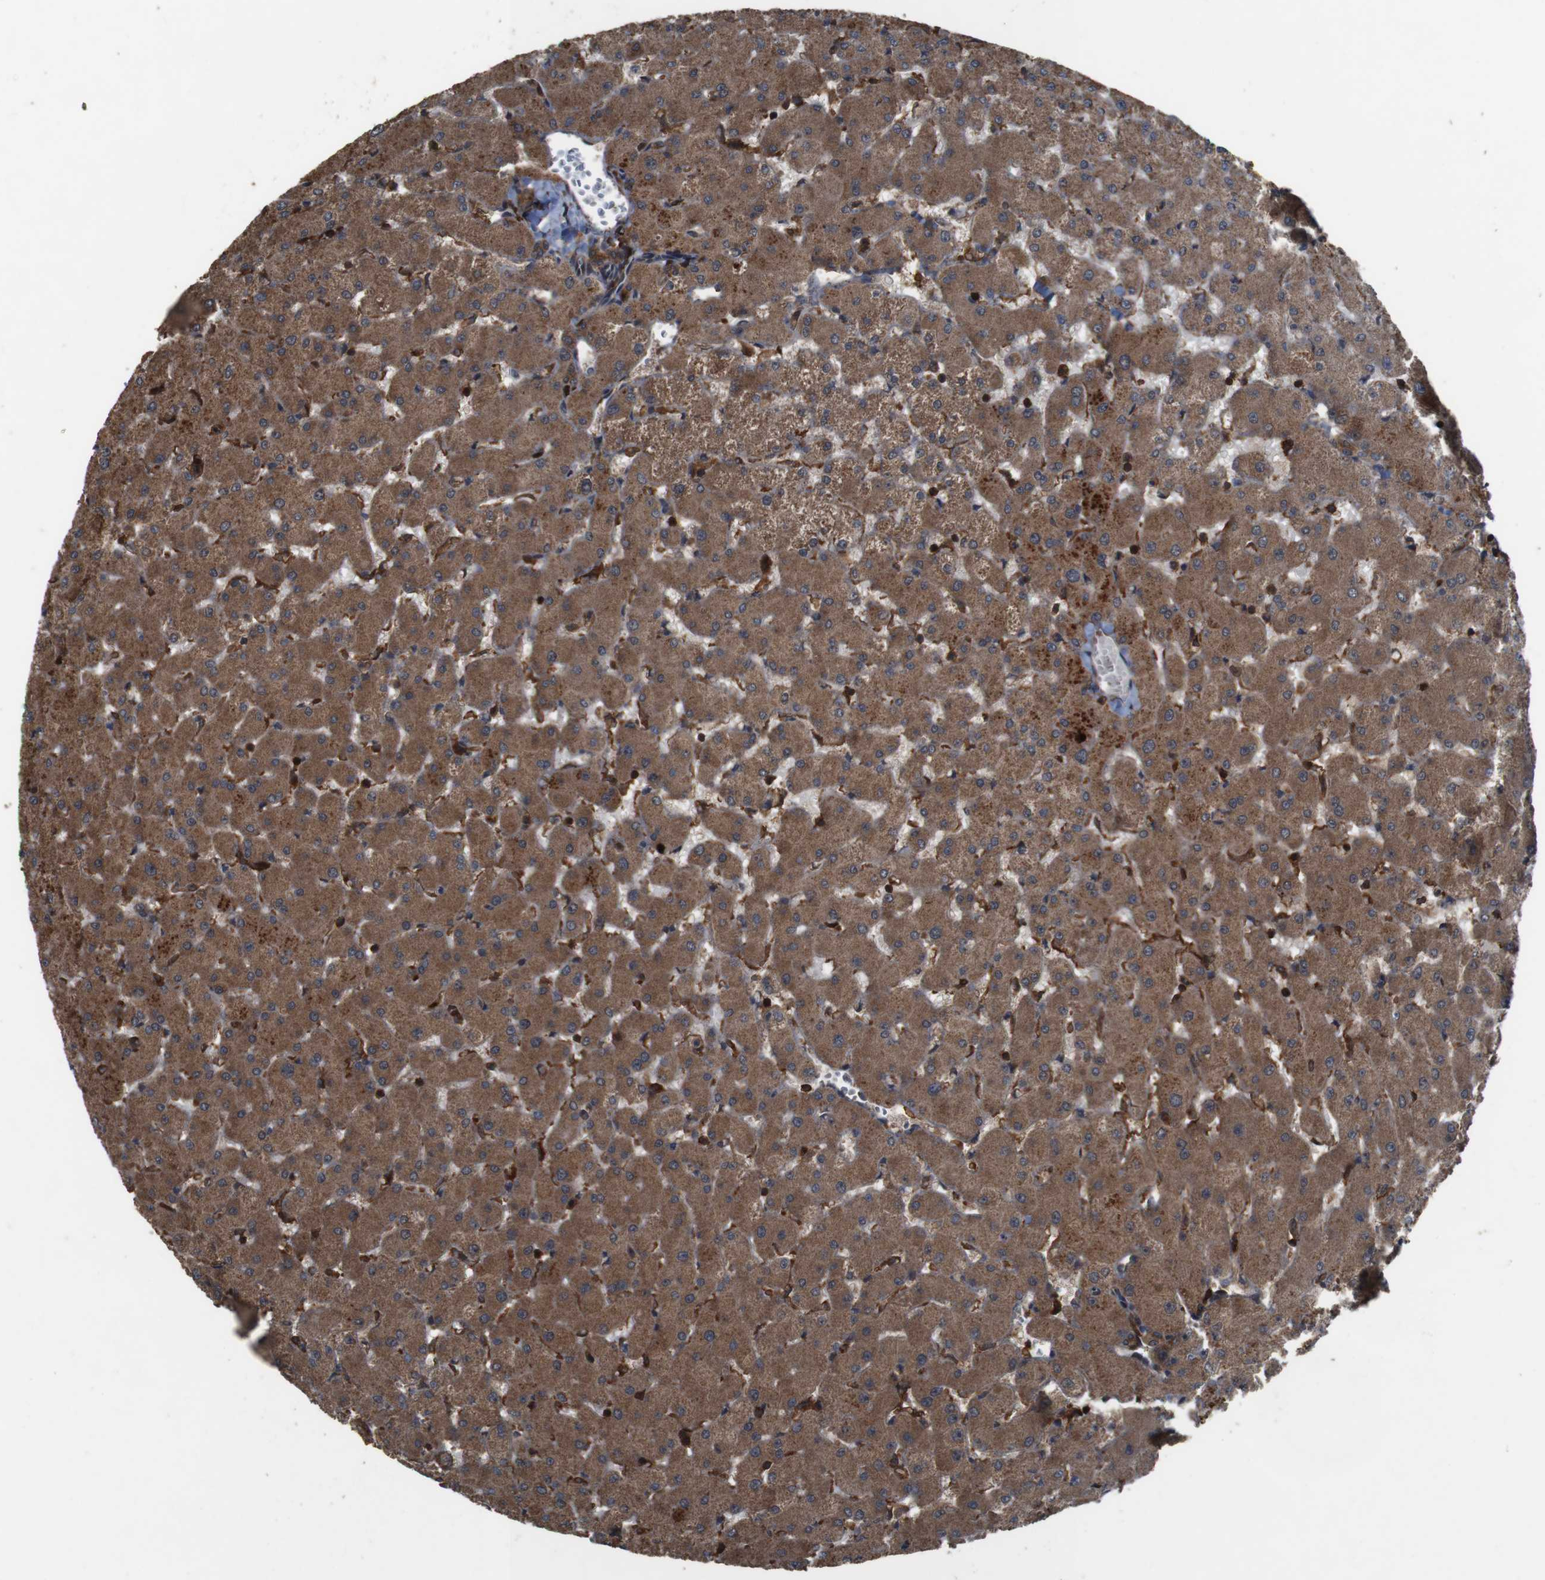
{"staining": {"intensity": "weak", "quantity": ">75%", "location": "cytoplasmic/membranous"}, "tissue": "liver", "cell_type": "Cholangiocytes", "image_type": "normal", "snomed": [{"axis": "morphology", "description": "Normal tissue, NOS"}, {"axis": "topography", "description": "Liver"}], "caption": "Immunohistochemistry (IHC) of benign human liver shows low levels of weak cytoplasmic/membranous positivity in about >75% of cholangiocytes. The staining was performed using DAB (3,3'-diaminobenzidine), with brown indicating positive protein expression. Nuclei are stained blue with hematoxylin.", "gene": "BAG4", "patient": {"sex": "female", "age": 63}}